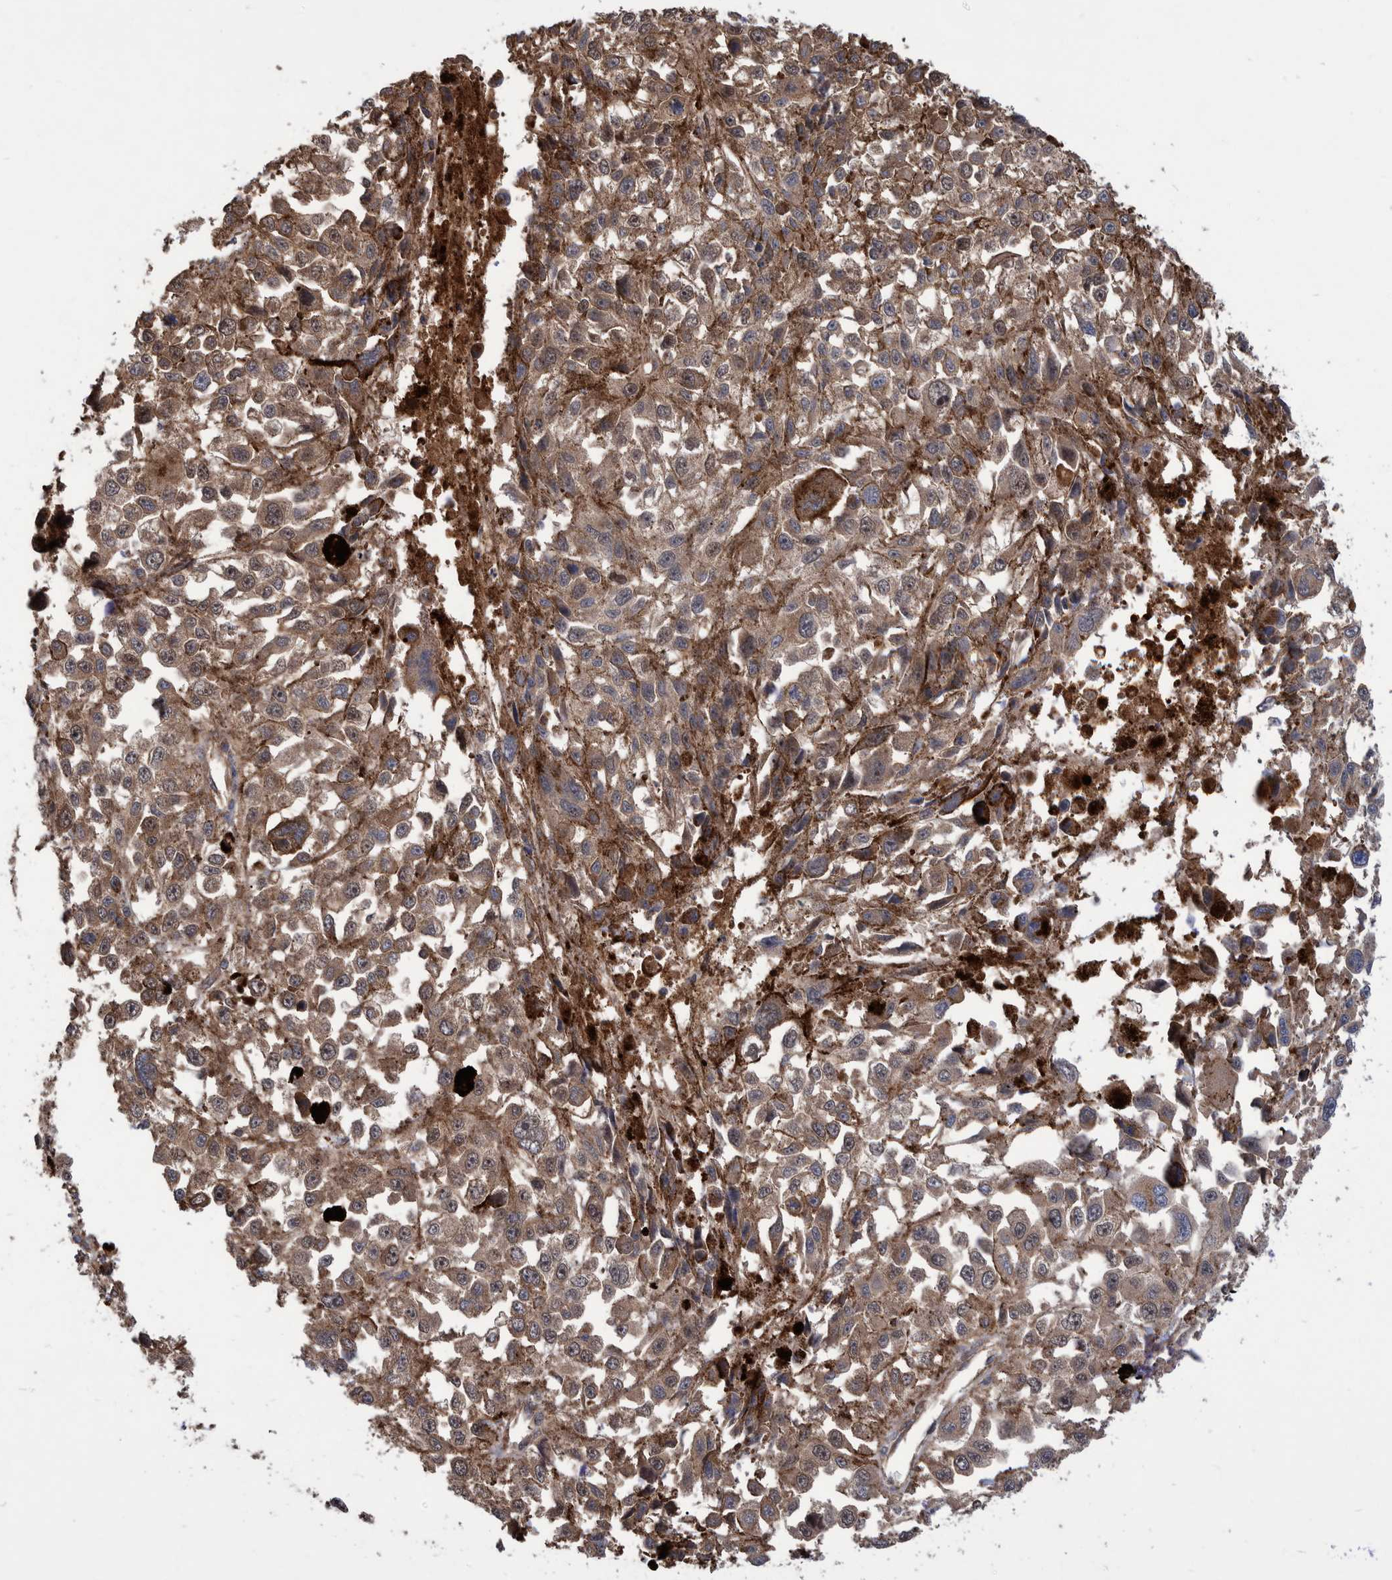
{"staining": {"intensity": "moderate", "quantity": ">75%", "location": "cytoplasmic/membranous"}, "tissue": "melanoma", "cell_type": "Tumor cells", "image_type": "cancer", "snomed": [{"axis": "morphology", "description": "Malignant melanoma, Metastatic site"}, {"axis": "topography", "description": "Lymph node"}], "caption": "IHC of melanoma shows medium levels of moderate cytoplasmic/membranous positivity in approximately >75% of tumor cells.", "gene": "VBP1", "patient": {"sex": "male", "age": 59}}